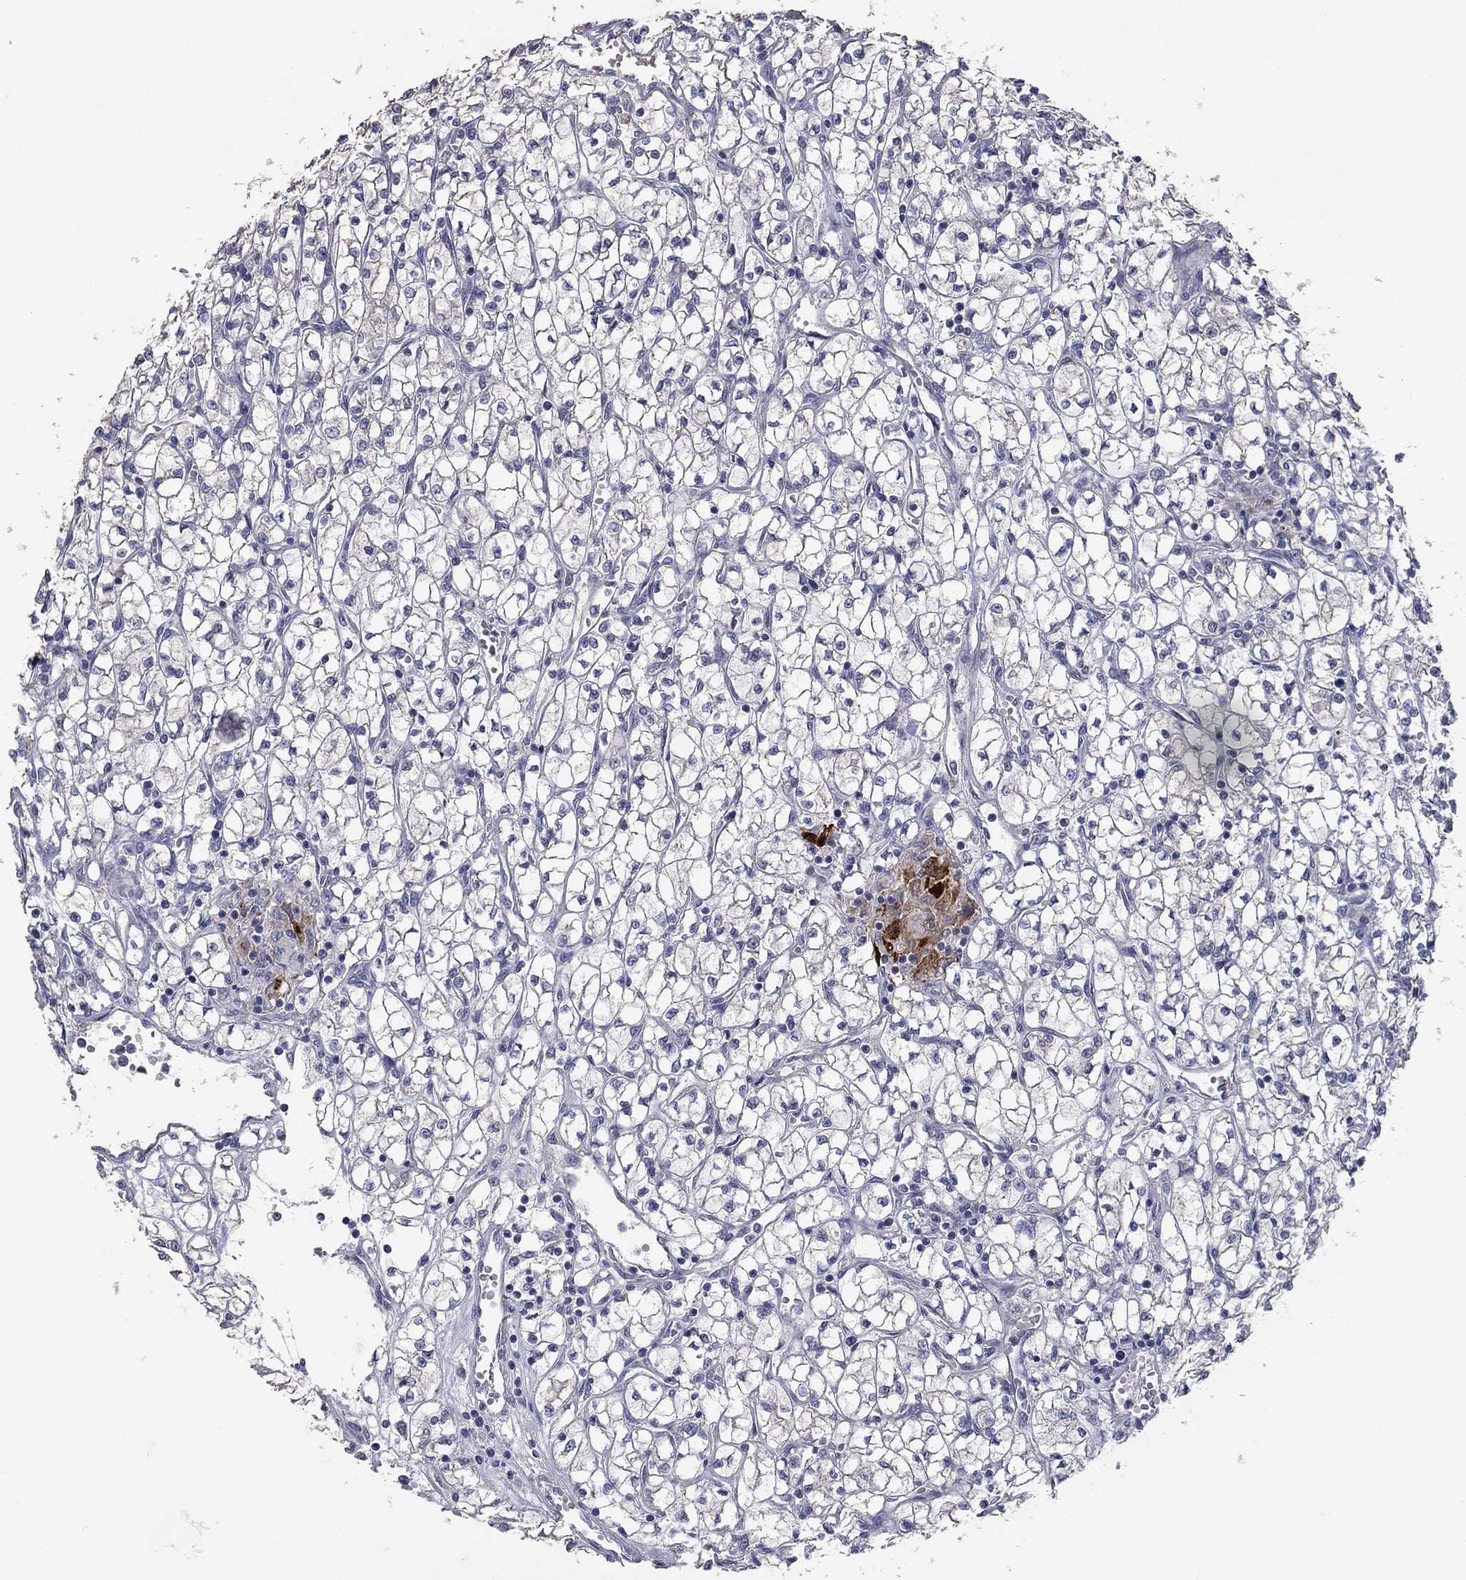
{"staining": {"intensity": "negative", "quantity": "none", "location": "none"}, "tissue": "renal cancer", "cell_type": "Tumor cells", "image_type": "cancer", "snomed": [{"axis": "morphology", "description": "Adenocarcinoma, NOS"}, {"axis": "topography", "description": "Kidney"}], "caption": "Tumor cells are negative for brown protein staining in renal cancer. The staining is performed using DAB (3,3'-diaminobenzidine) brown chromogen with nuclei counter-stained in using hematoxylin.", "gene": "PTGDS", "patient": {"sex": "female", "age": 64}}